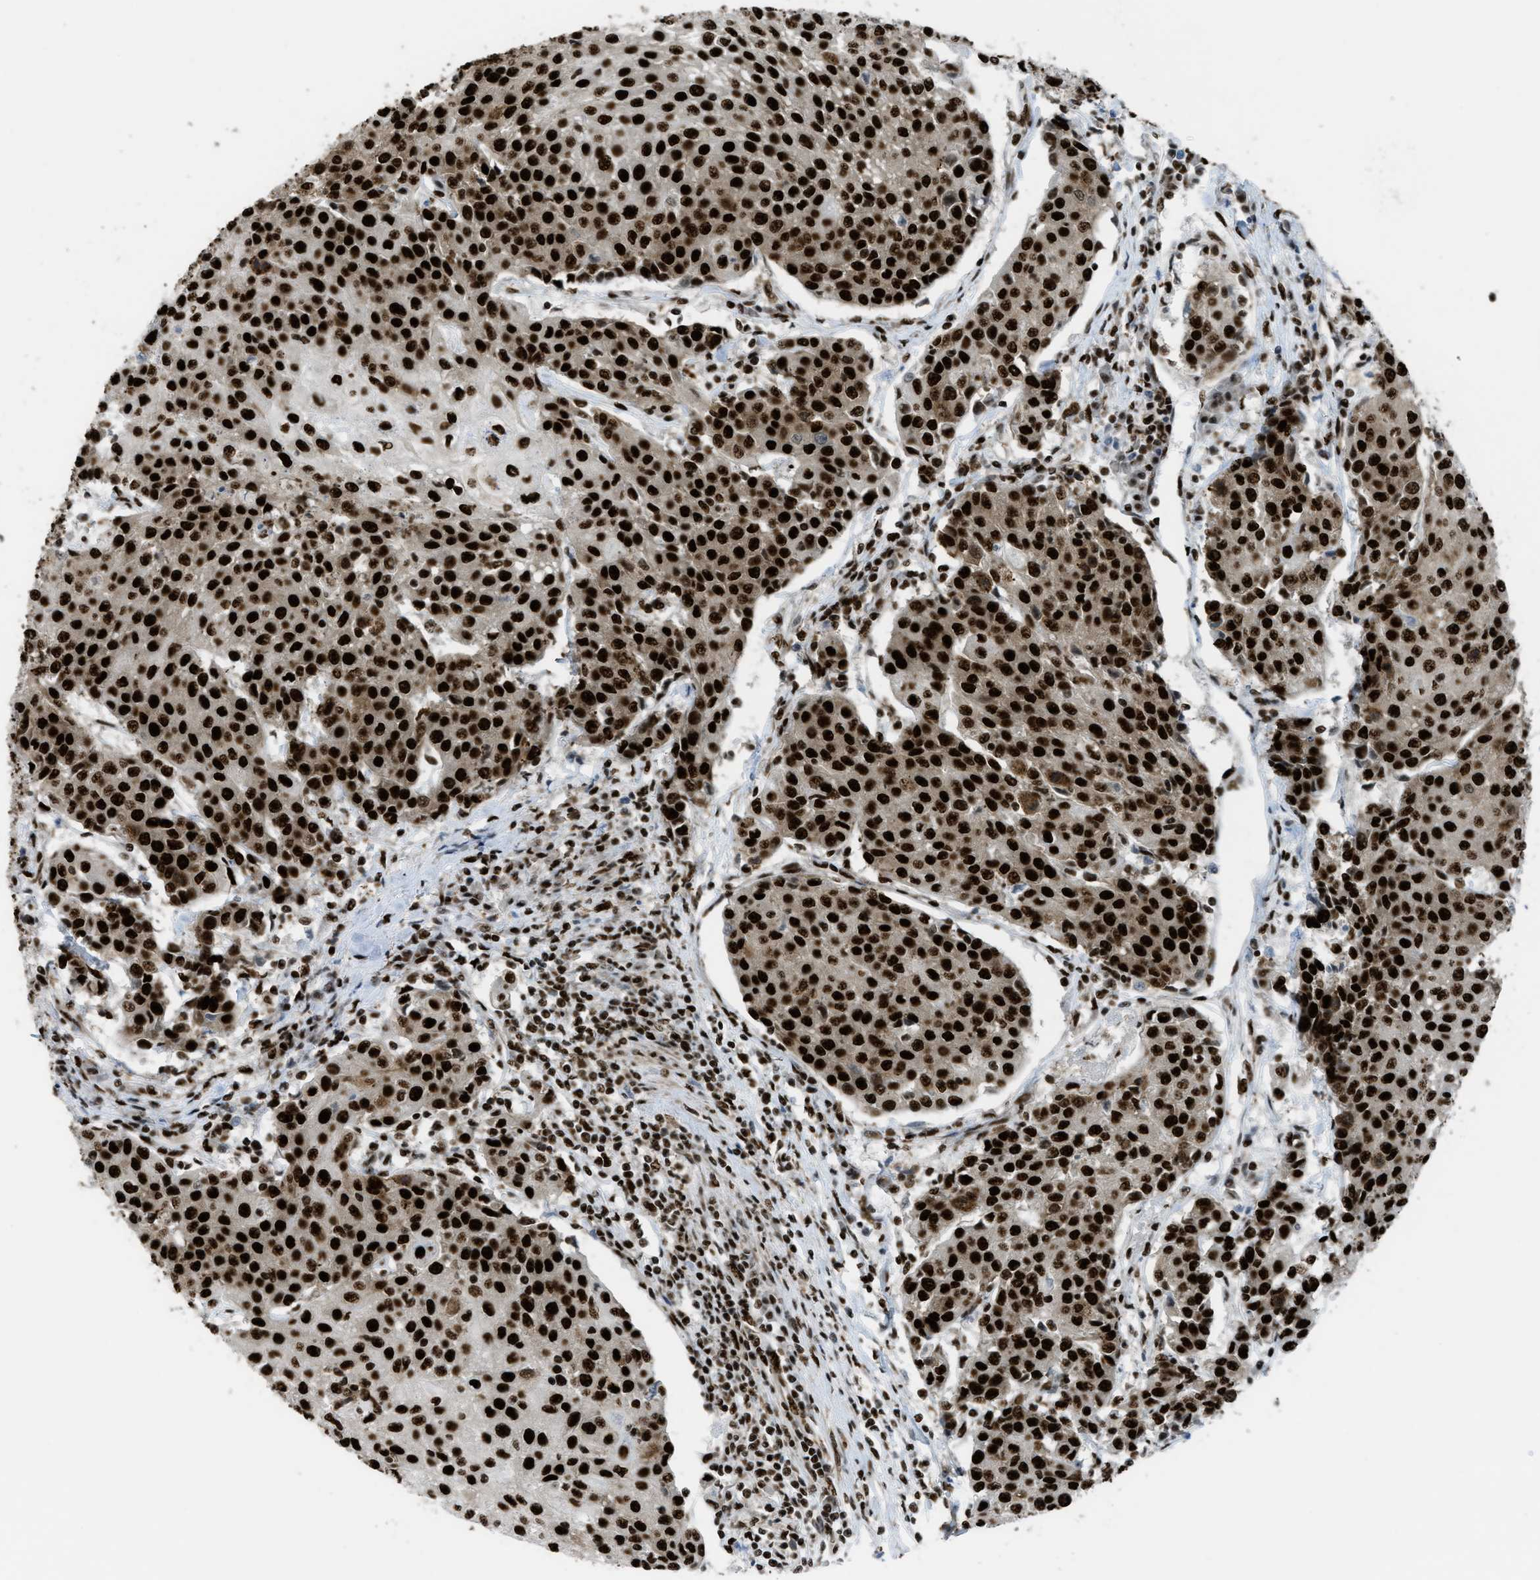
{"staining": {"intensity": "strong", "quantity": ">75%", "location": "nuclear"}, "tissue": "urothelial cancer", "cell_type": "Tumor cells", "image_type": "cancer", "snomed": [{"axis": "morphology", "description": "Urothelial carcinoma, High grade"}, {"axis": "topography", "description": "Urinary bladder"}], "caption": "Protein expression analysis of urothelial cancer exhibits strong nuclear staining in about >75% of tumor cells. (DAB (3,3'-diaminobenzidine) IHC, brown staining for protein, blue staining for nuclei).", "gene": "ZNF207", "patient": {"sex": "female", "age": 85}}